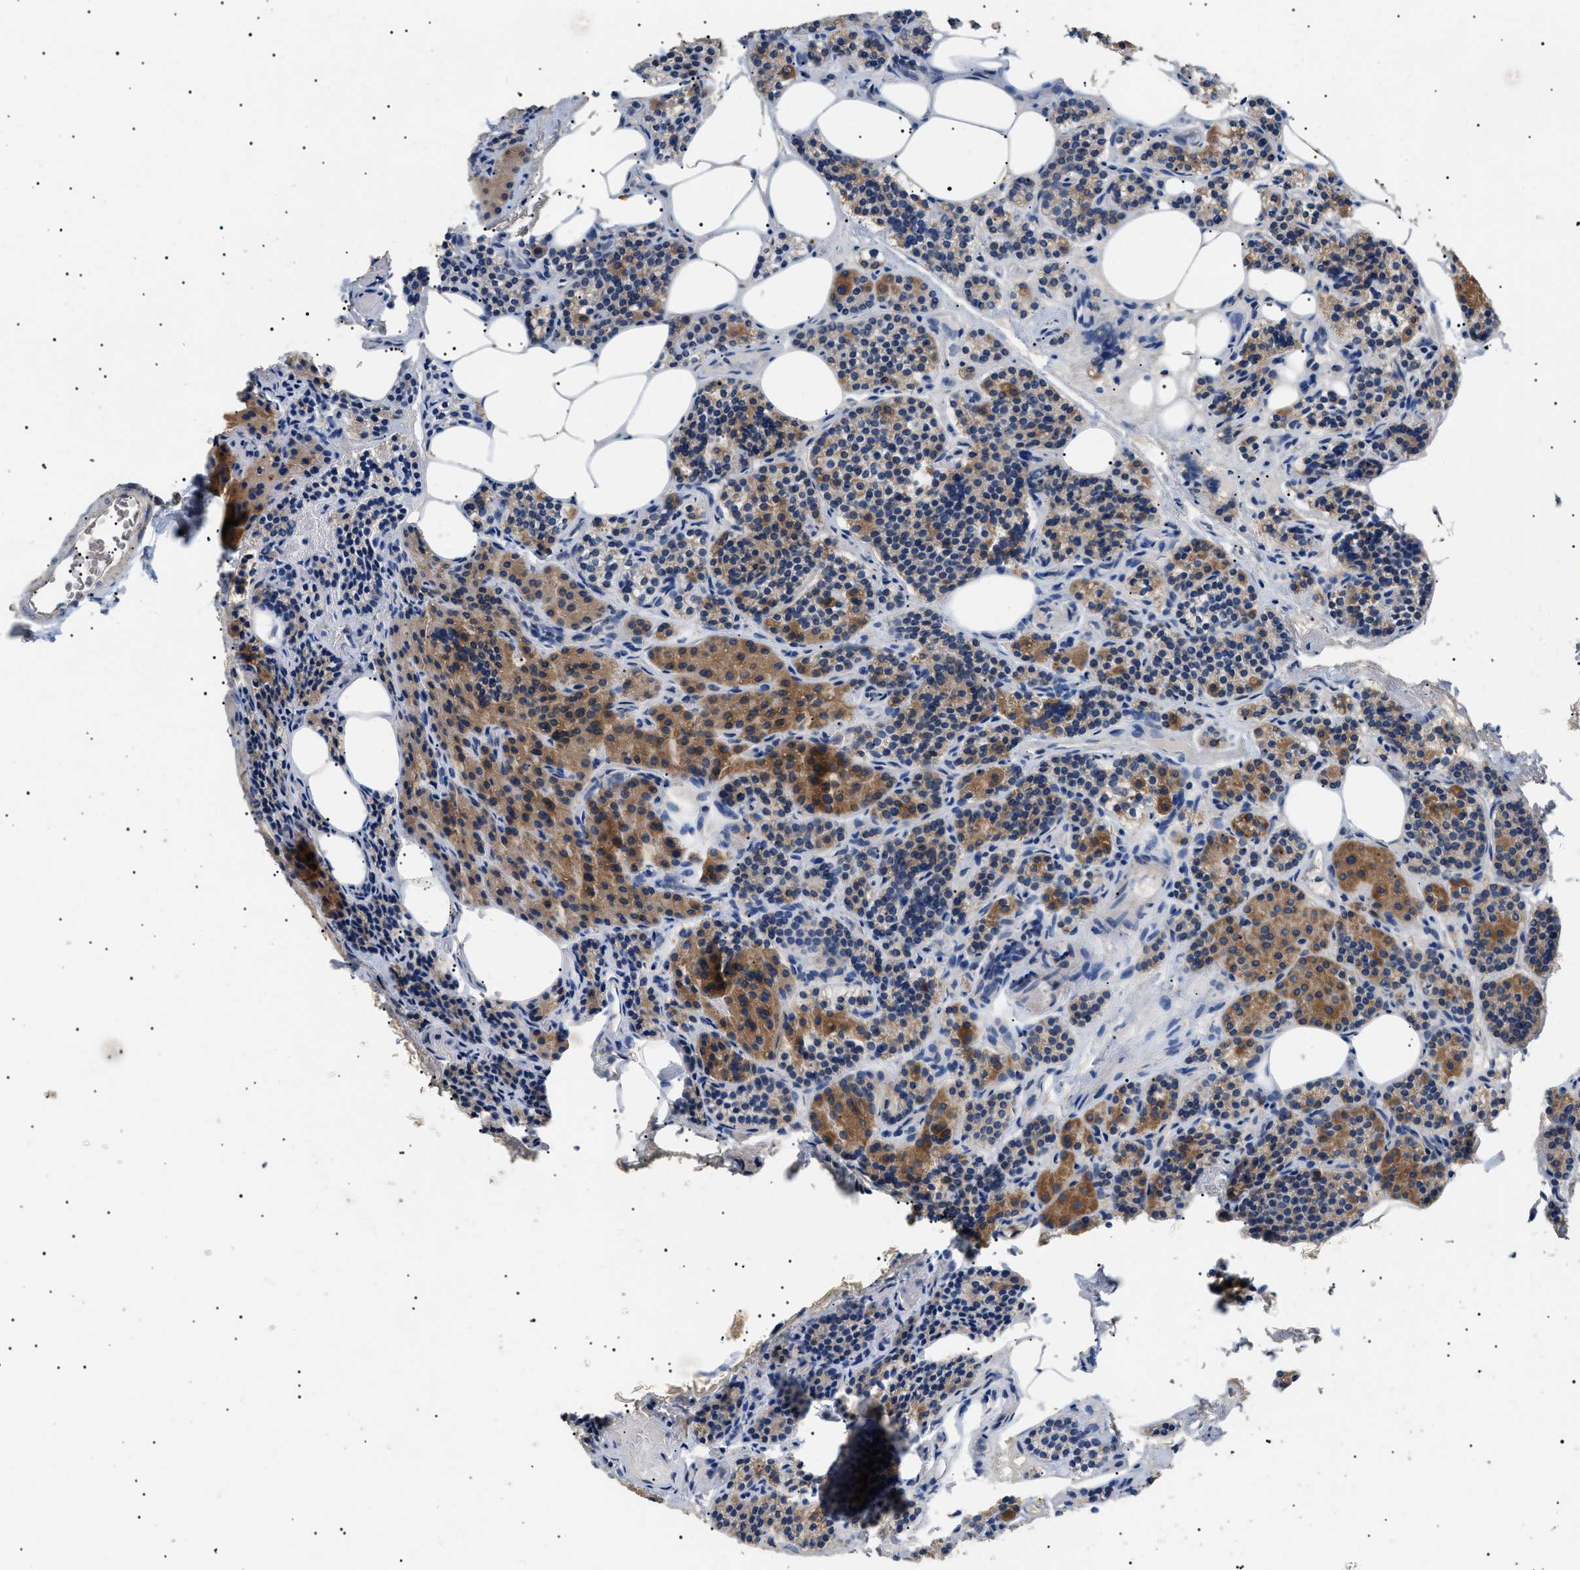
{"staining": {"intensity": "moderate", "quantity": "25%-75%", "location": "cytoplasmic/membranous"}, "tissue": "parathyroid gland", "cell_type": "Glandular cells", "image_type": "normal", "snomed": [{"axis": "morphology", "description": "Normal tissue, NOS"}, {"axis": "morphology", "description": "Adenoma, NOS"}, {"axis": "topography", "description": "Parathyroid gland"}], "caption": "High-magnification brightfield microscopy of normal parathyroid gland stained with DAB (3,3'-diaminobenzidine) (brown) and counterstained with hematoxylin (blue). glandular cells exhibit moderate cytoplasmic/membranous staining is present in about25%-75% of cells.", "gene": "TOMM6", "patient": {"sex": "female", "age": 74}}